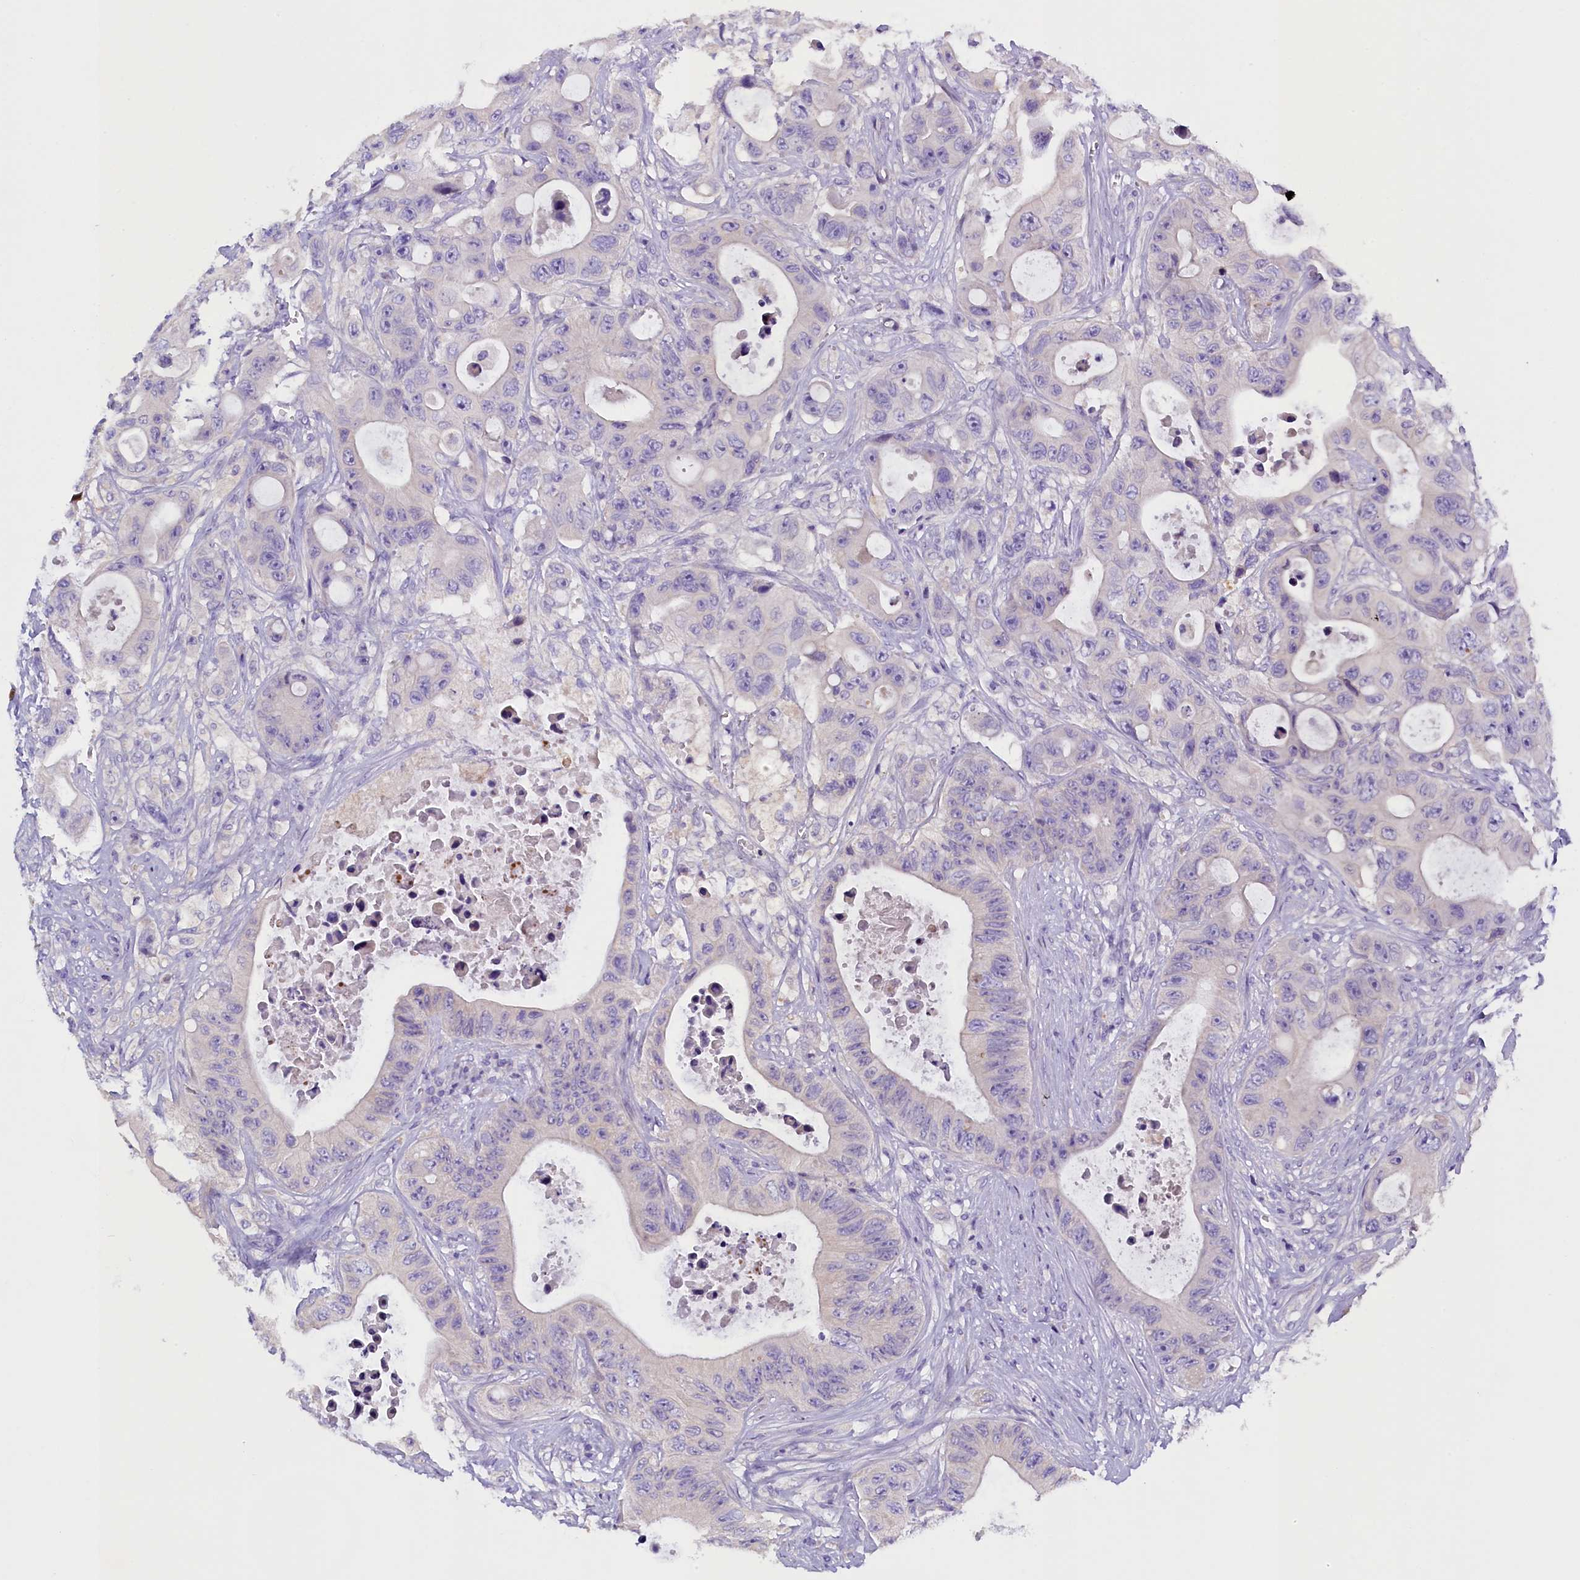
{"staining": {"intensity": "negative", "quantity": "none", "location": "none"}, "tissue": "colorectal cancer", "cell_type": "Tumor cells", "image_type": "cancer", "snomed": [{"axis": "morphology", "description": "Adenocarcinoma, NOS"}, {"axis": "topography", "description": "Colon"}], "caption": "Colorectal adenocarcinoma was stained to show a protein in brown. There is no significant positivity in tumor cells.", "gene": "RTTN", "patient": {"sex": "female", "age": 46}}